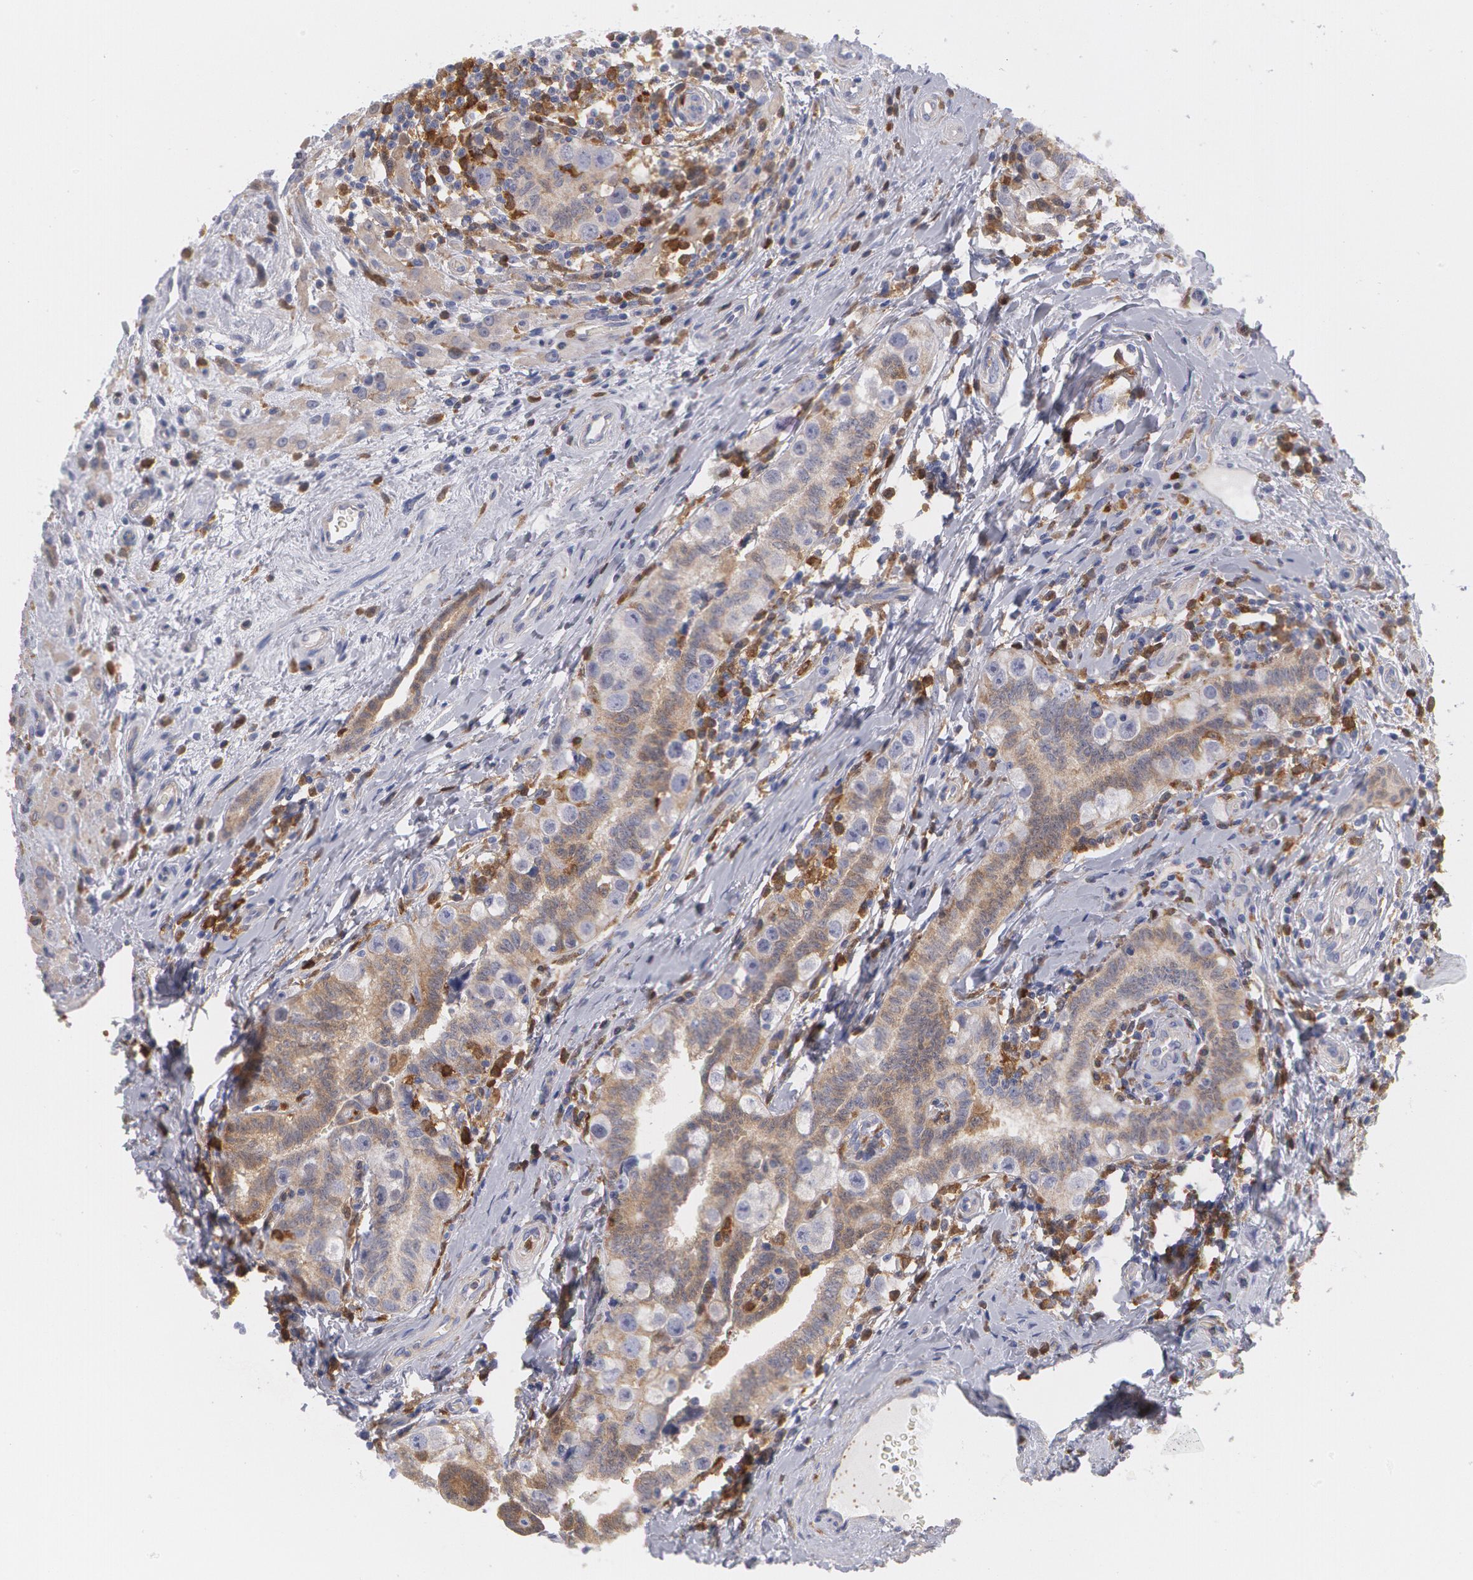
{"staining": {"intensity": "weak", "quantity": "25%-75%", "location": "cytoplasmic/membranous"}, "tissue": "testis cancer", "cell_type": "Tumor cells", "image_type": "cancer", "snomed": [{"axis": "morphology", "description": "Seminoma, NOS"}, {"axis": "topography", "description": "Testis"}], "caption": "IHC (DAB (3,3'-diaminobenzidine)) staining of testis cancer (seminoma) exhibits weak cytoplasmic/membranous protein staining in about 25%-75% of tumor cells. (DAB (3,3'-diaminobenzidine) IHC, brown staining for protein, blue staining for nuclei).", "gene": "SYK", "patient": {"sex": "male", "age": 32}}